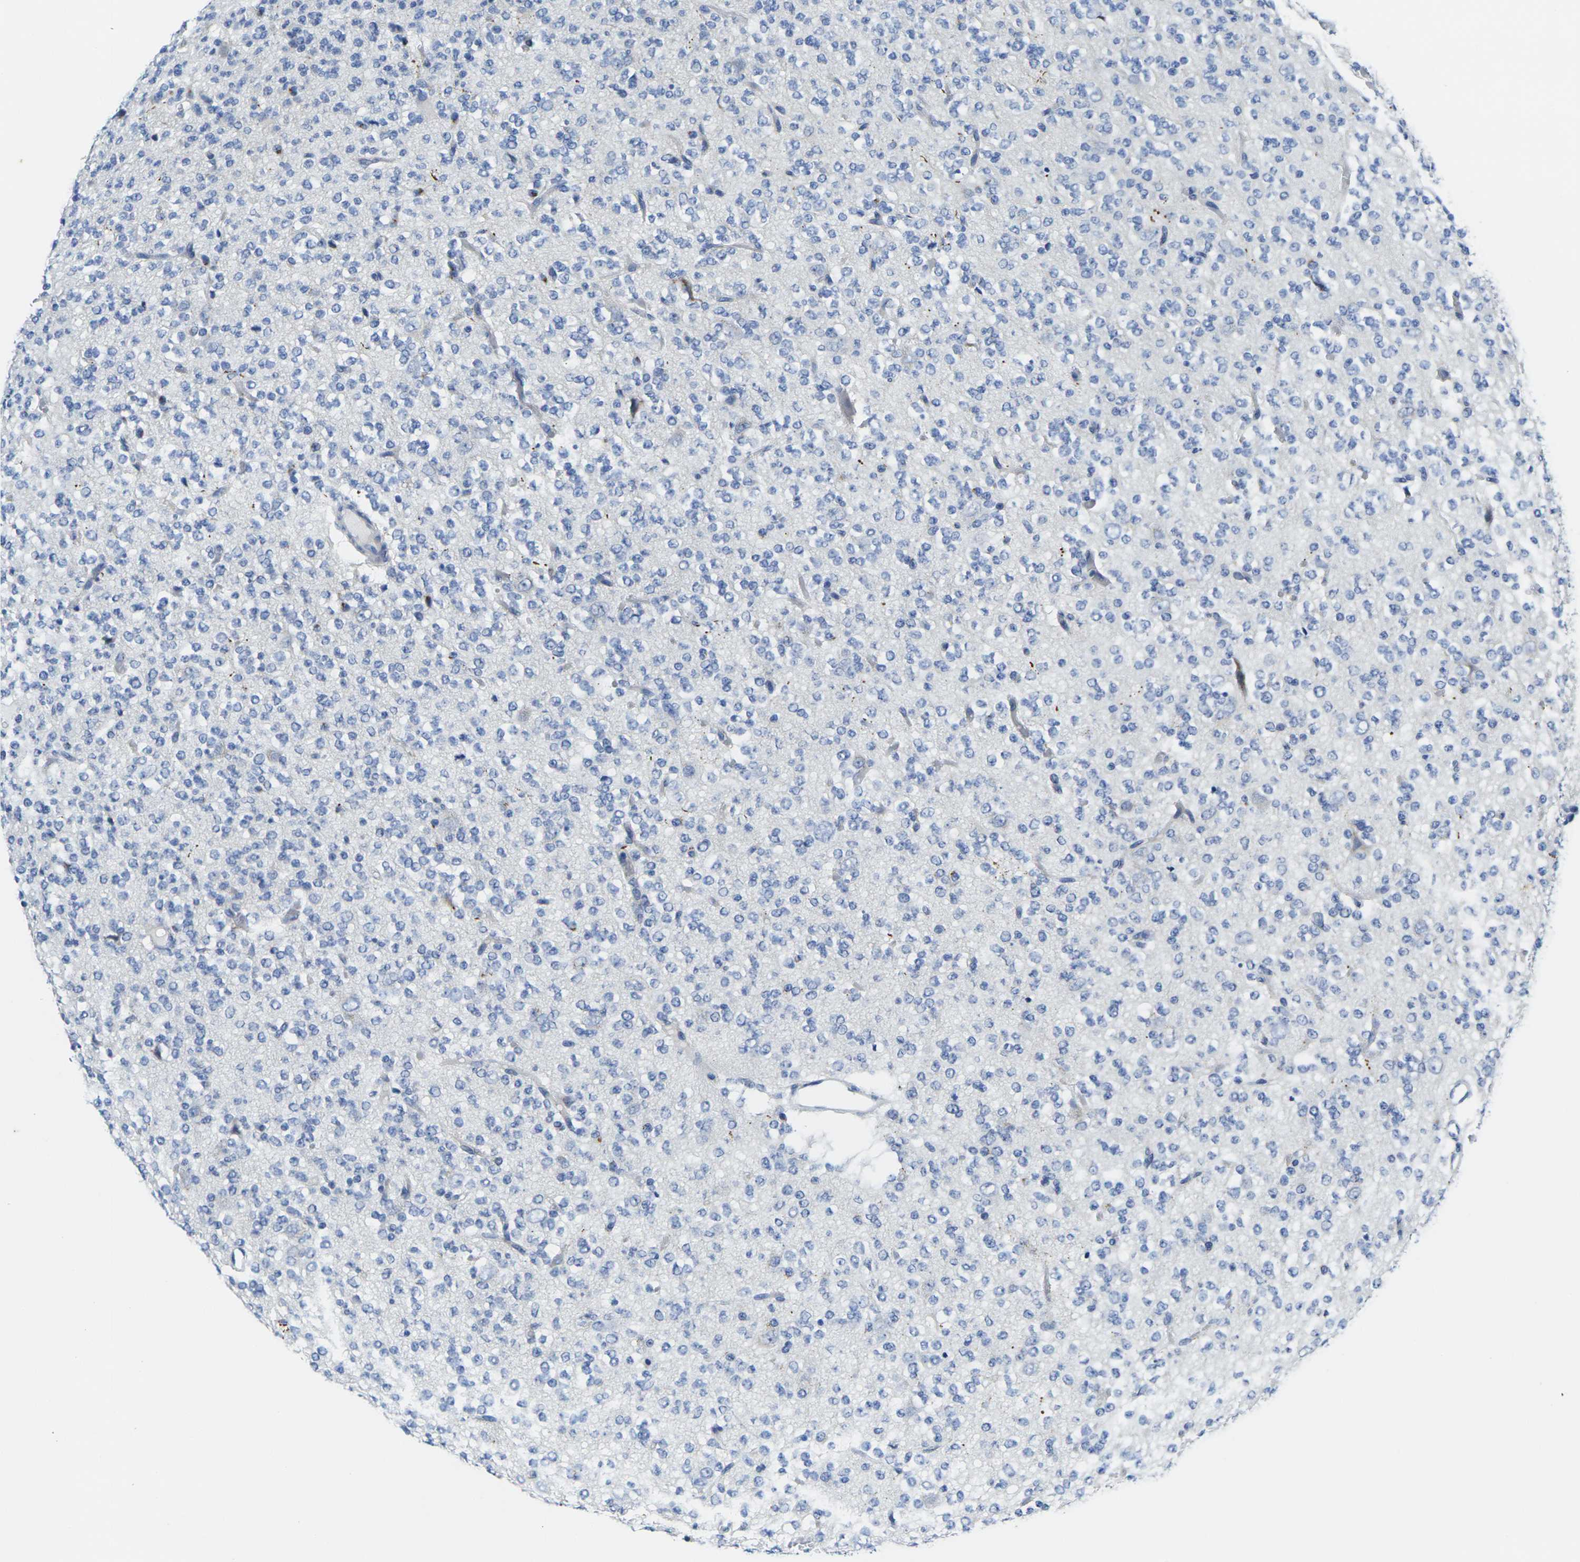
{"staining": {"intensity": "negative", "quantity": "none", "location": "none"}, "tissue": "glioma", "cell_type": "Tumor cells", "image_type": "cancer", "snomed": [{"axis": "morphology", "description": "Glioma, malignant, Low grade"}, {"axis": "topography", "description": "Brain"}], "caption": "This is an immunohistochemistry (IHC) image of glioma. There is no staining in tumor cells.", "gene": "CRK", "patient": {"sex": "male", "age": 38}}